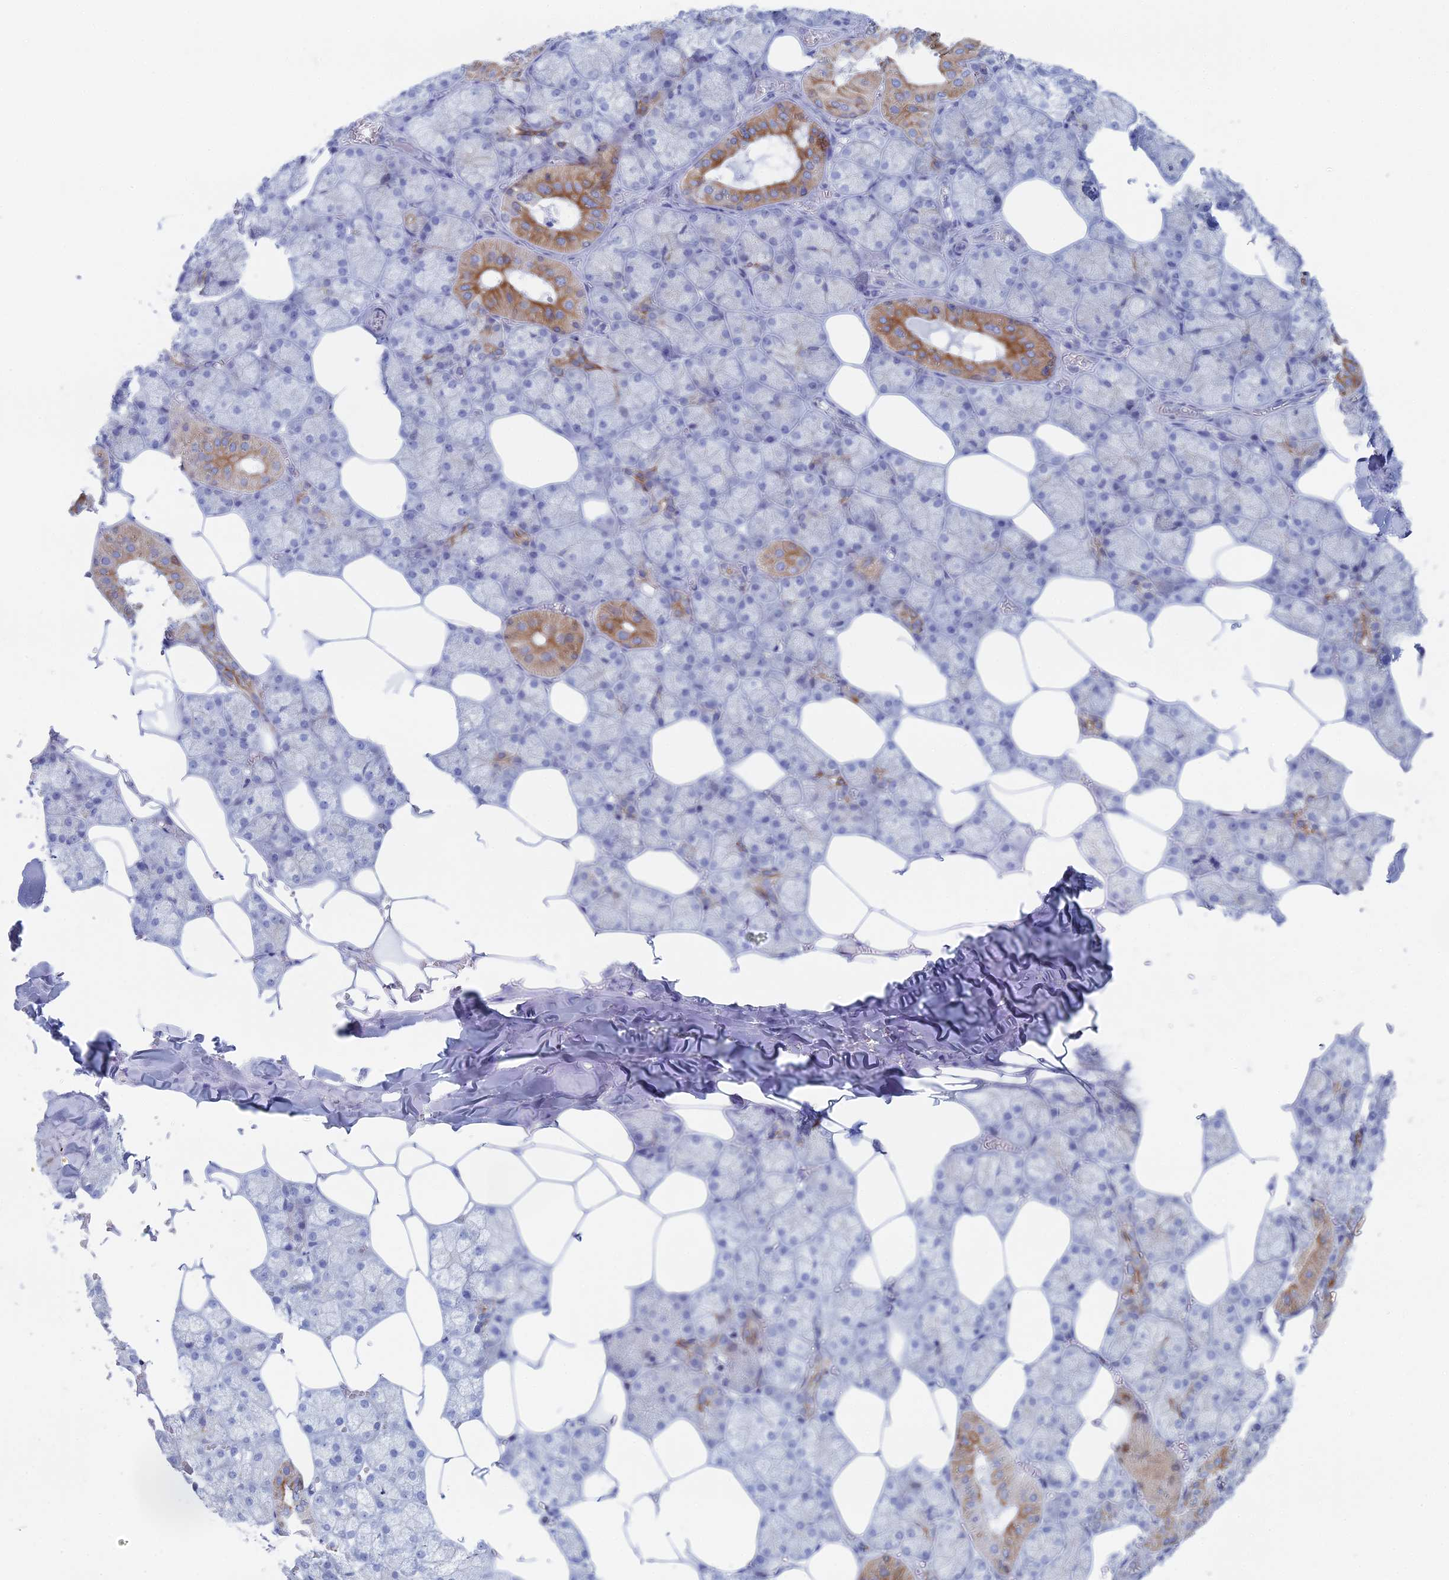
{"staining": {"intensity": "moderate", "quantity": "<25%", "location": "cytoplasmic/membranous"}, "tissue": "salivary gland", "cell_type": "Glandular cells", "image_type": "normal", "snomed": [{"axis": "morphology", "description": "Normal tissue, NOS"}, {"axis": "topography", "description": "Salivary gland"}], "caption": "Immunohistochemistry (IHC) (DAB (3,3'-diaminobenzidine)) staining of unremarkable human salivary gland exhibits moderate cytoplasmic/membranous protein staining in about <25% of glandular cells.", "gene": "IL7", "patient": {"sex": "male", "age": 62}}